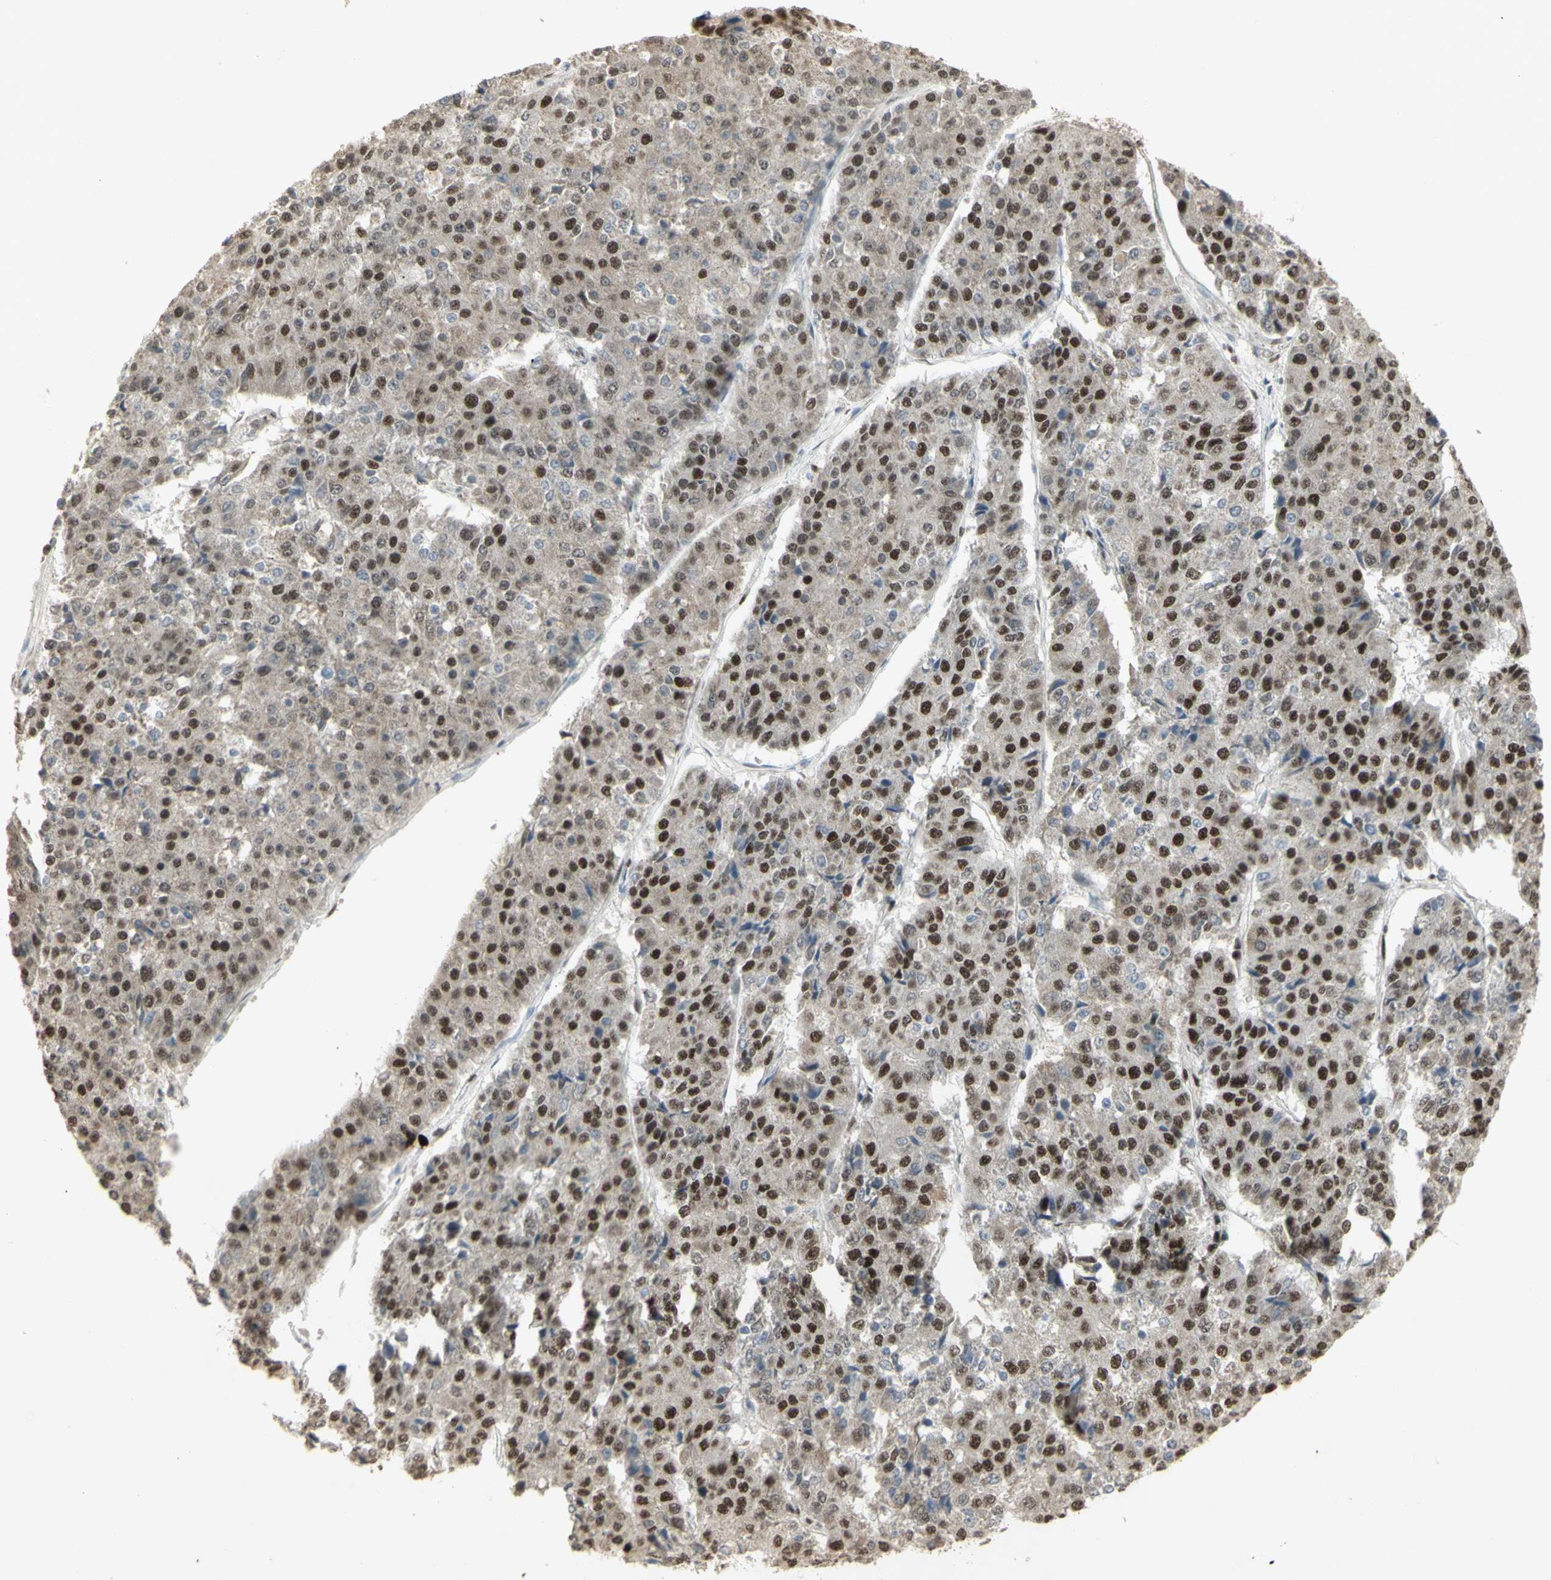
{"staining": {"intensity": "strong", "quantity": "25%-75%", "location": "nuclear"}, "tissue": "pancreatic cancer", "cell_type": "Tumor cells", "image_type": "cancer", "snomed": [{"axis": "morphology", "description": "Adenocarcinoma, NOS"}, {"axis": "topography", "description": "Pancreas"}], "caption": "An immunohistochemistry (IHC) image of tumor tissue is shown. Protein staining in brown shows strong nuclear positivity in pancreatic cancer (adenocarcinoma) within tumor cells.", "gene": "CCNT1", "patient": {"sex": "male", "age": 50}}